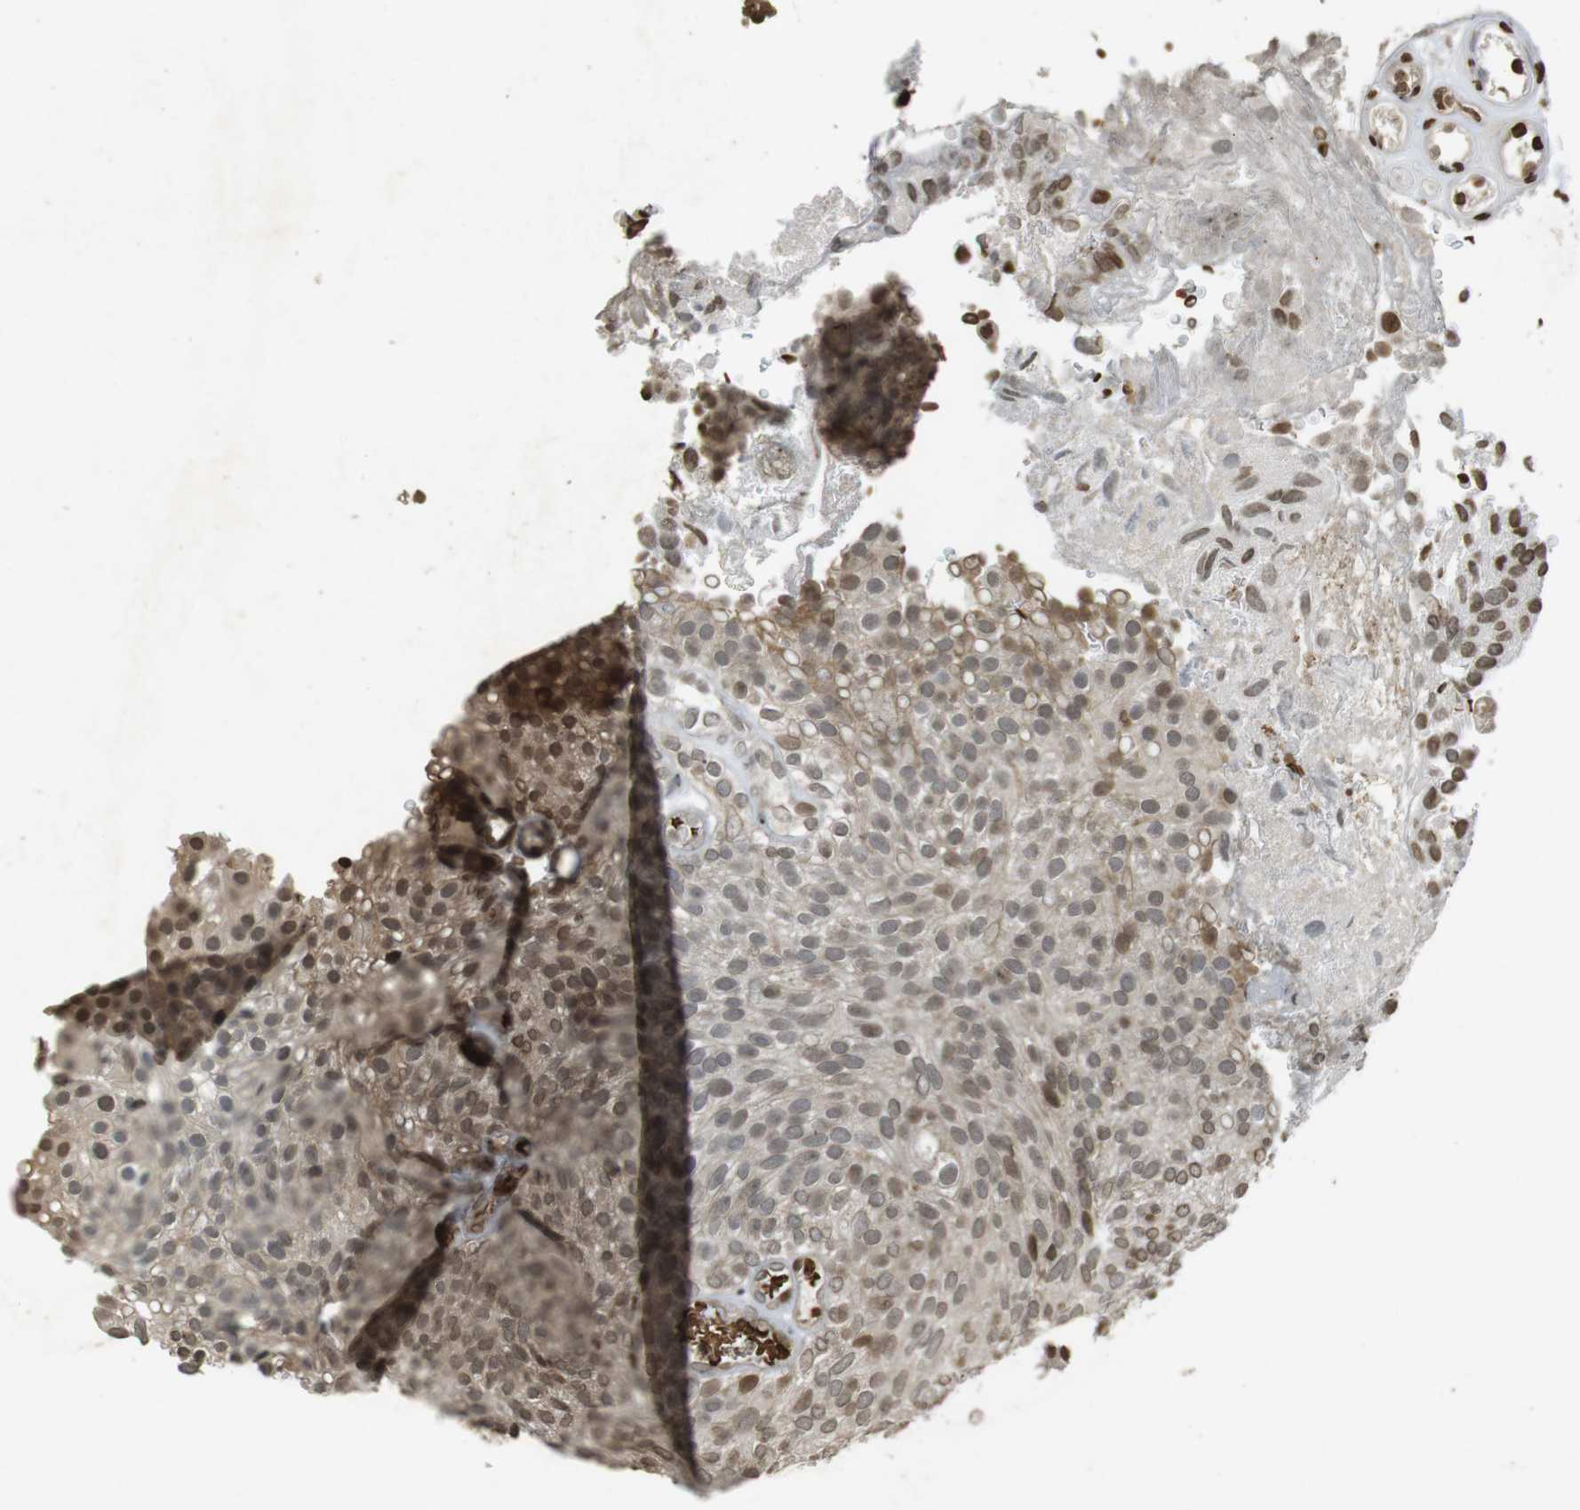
{"staining": {"intensity": "moderate", "quantity": "25%-75%", "location": "cytoplasmic/membranous,nuclear"}, "tissue": "urothelial cancer", "cell_type": "Tumor cells", "image_type": "cancer", "snomed": [{"axis": "morphology", "description": "Urothelial carcinoma, Low grade"}, {"axis": "topography", "description": "Urinary bladder"}], "caption": "Urothelial cancer stained with immunohistochemistry (IHC) demonstrates moderate cytoplasmic/membranous and nuclear positivity in approximately 25%-75% of tumor cells. (Stains: DAB (3,3'-diaminobenzidine) in brown, nuclei in blue, Microscopy: brightfield microscopy at high magnification).", "gene": "FOXA3", "patient": {"sex": "male", "age": 78}}